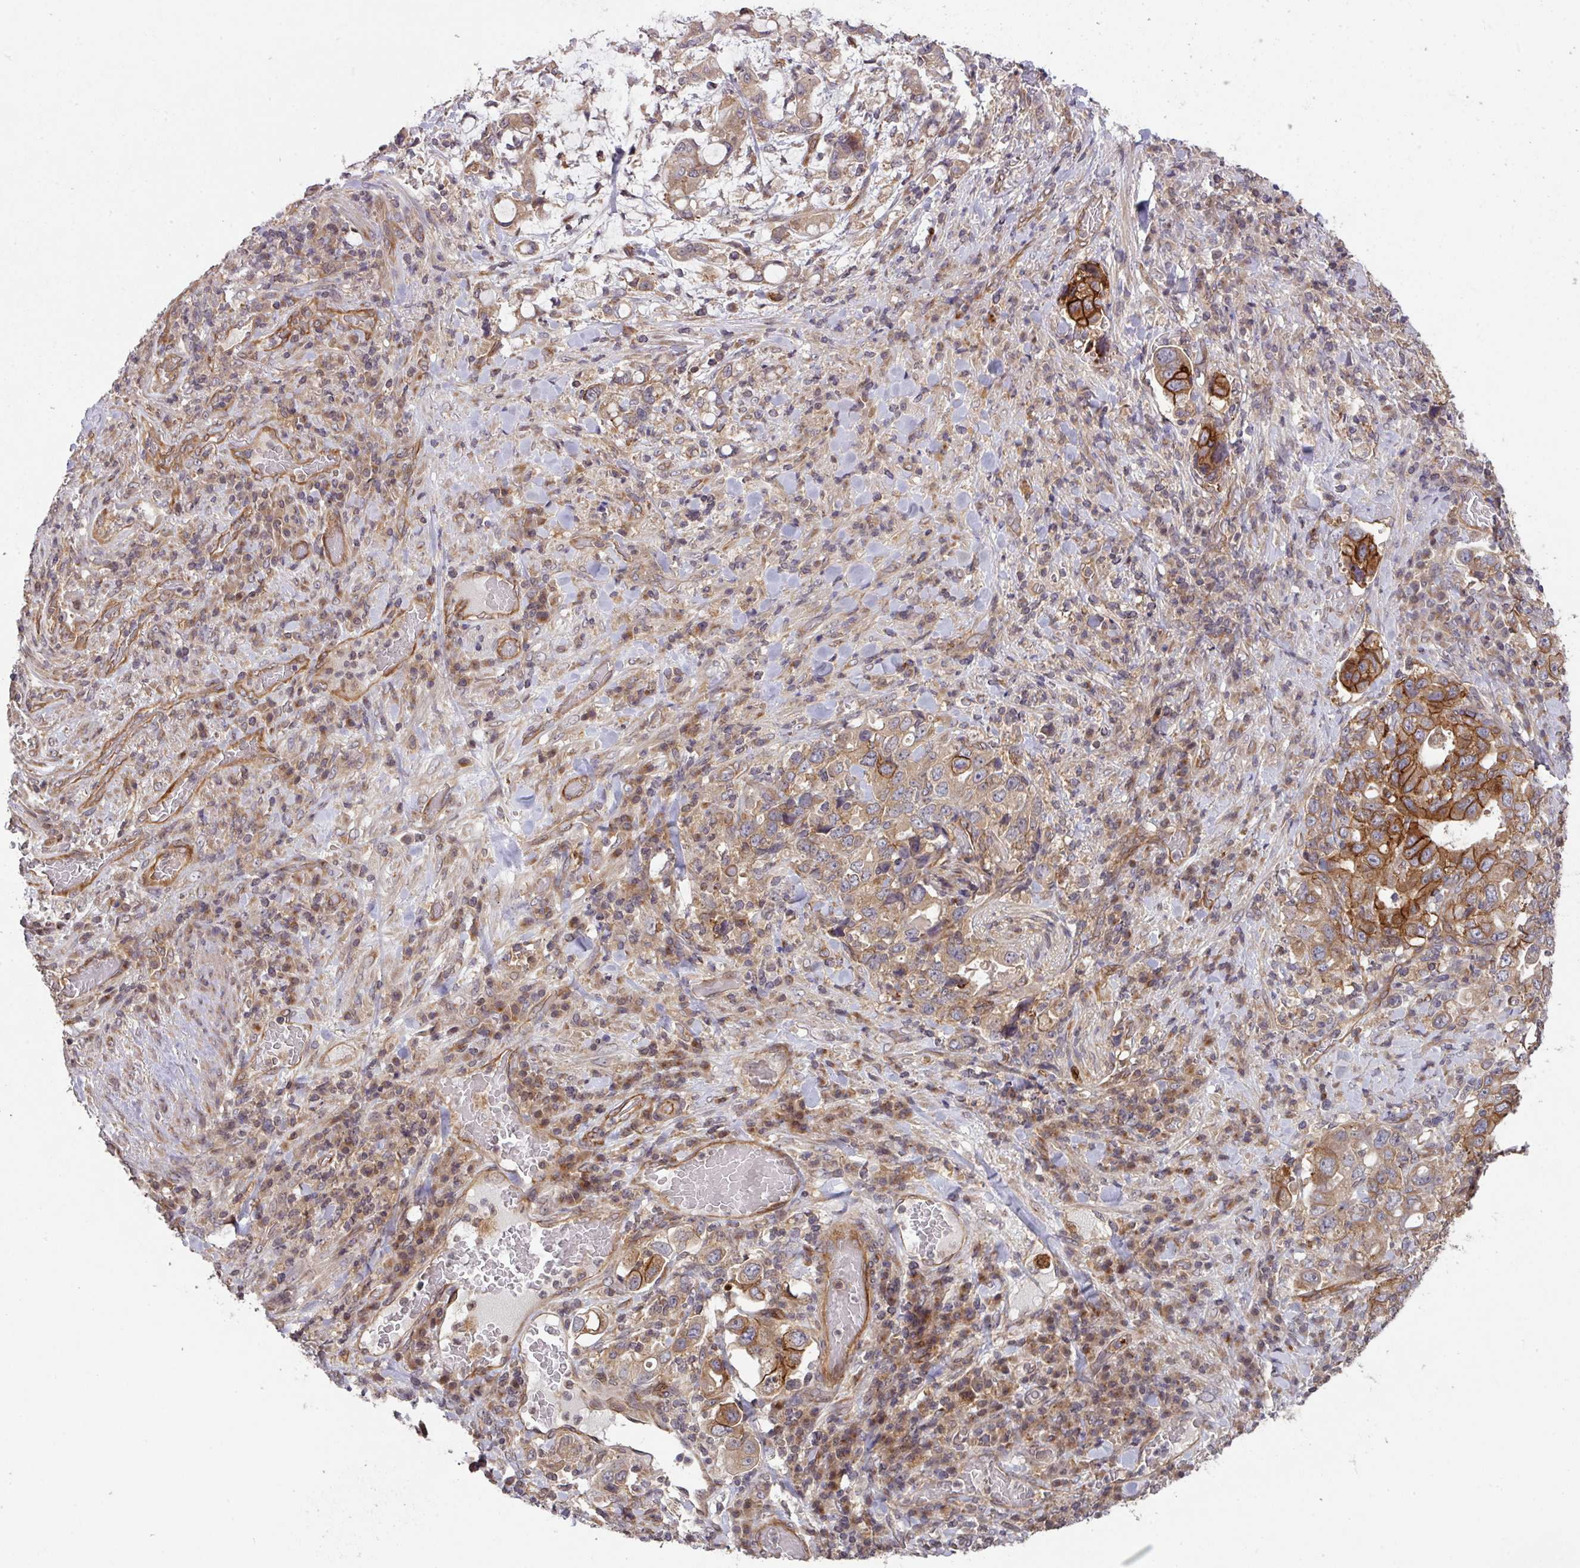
{"staining": {"intensity": "moderate", "quantity": ">75%", "location": "cytoplasmic/membranous"}, "tissue": "stomach cancer", "cell_type": "Tumor cells", "image_type": "cancer", "snomed": [{"axis": "morphology", "description": "Adenocarcinoma, NOS"}, {"axis": "topography", "description": "Stomach, upper"}, {"axis": "topography", "description": "Stomach"}], "caption": "A medium amount of moderate cytoplasmic/membranous staining is seen in approximately >75% of tumor cells in stomach cancer (adenocarcinoma) tissue.", "gene": "CYFIP2", "patient": {"sex": "male", "age": 62}}